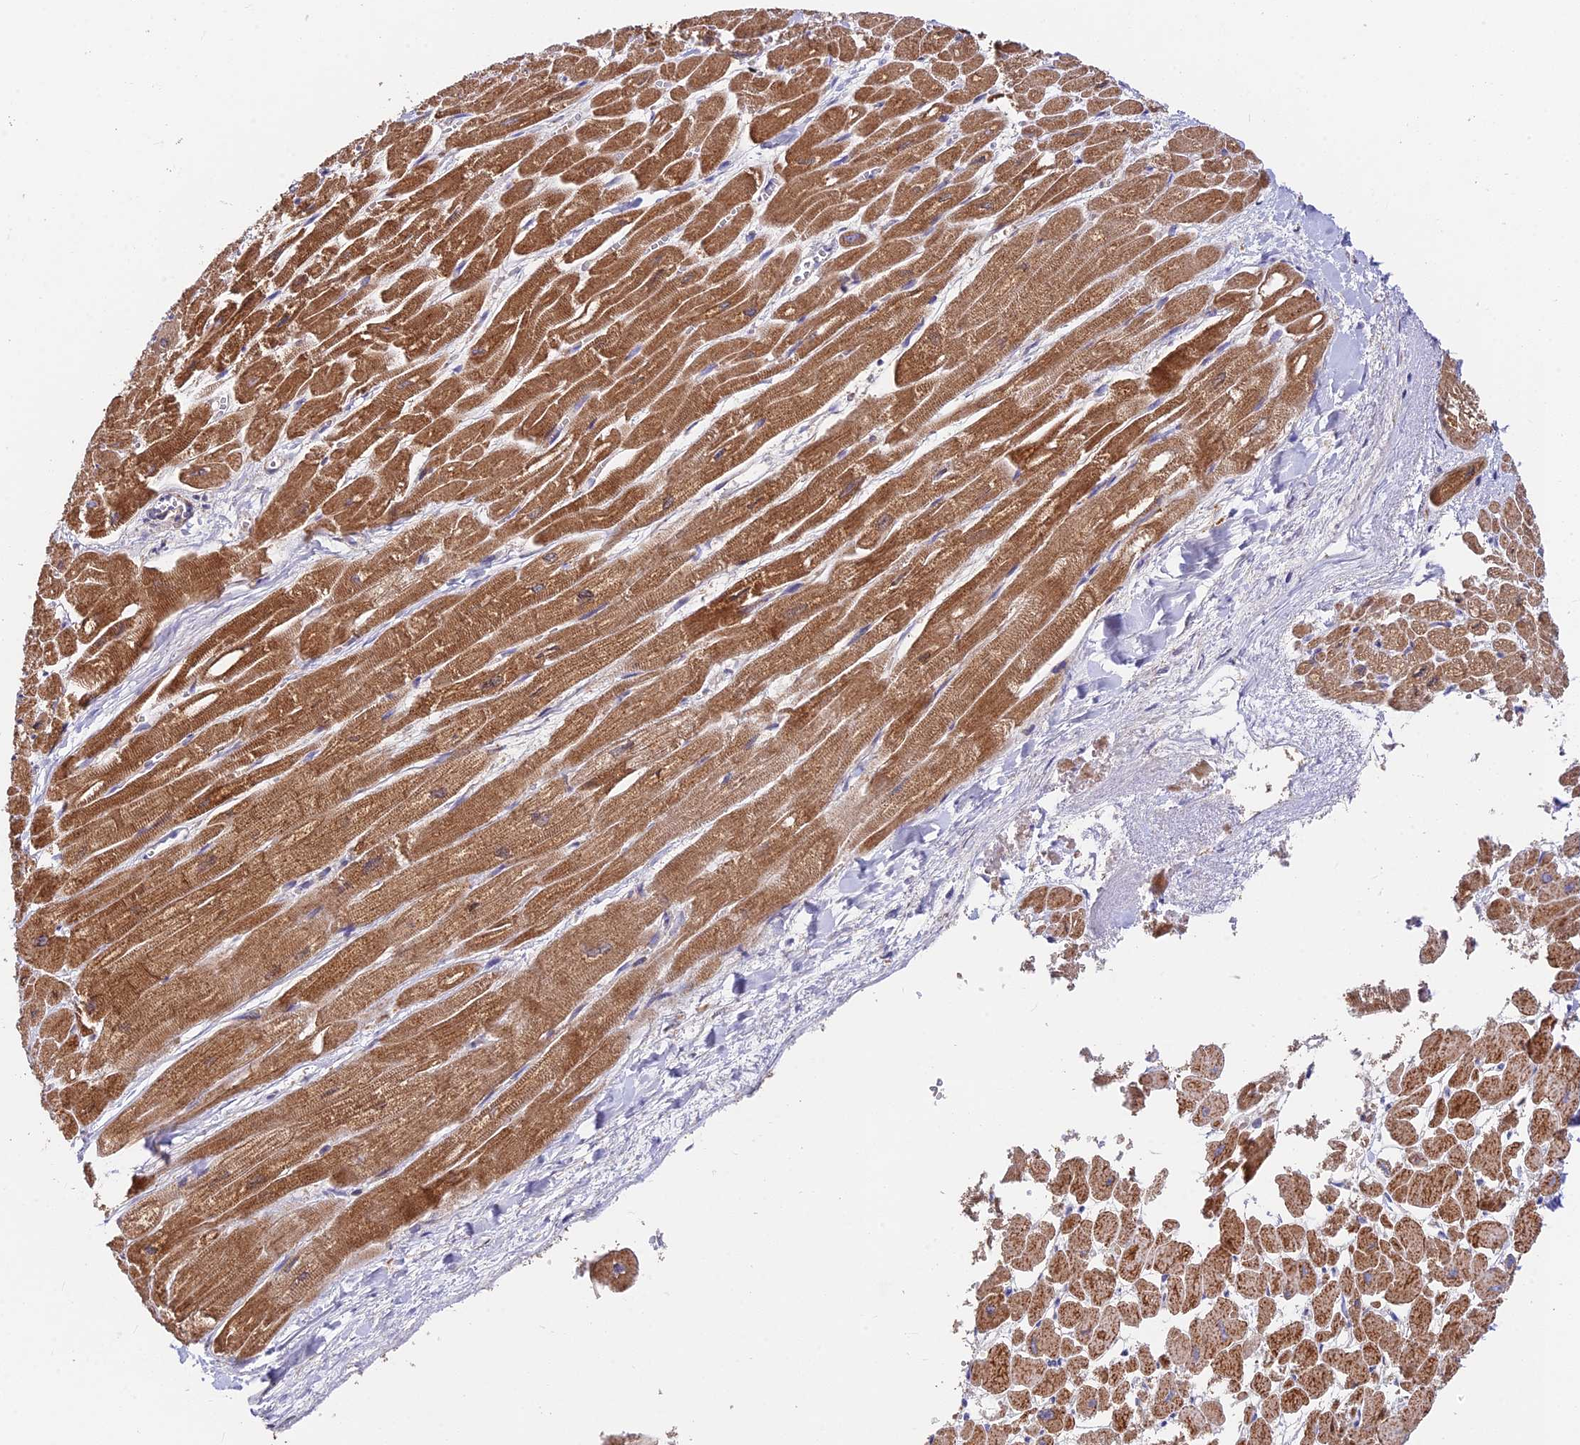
{"staining": {"intensity": "strong", "quantity": ">75%", "location": "cytoplasmic/membranous"}, "tissue": "heart muscle", "cell_type": "Cardiomyocytes", "image_type": "normal", "snomed": [{"axis": "morphology", "description": "Normal tissue, NOS"}, {"axis": "topography", "description": "Heart"}], "caption": "This histopathology image exhibits normal heart muscle stained with immunohistochemistry (IHC) to label a protein in brown. The cytoplasmic/membranous of cardiomyocytes show strong positivity for the protein. Nuclei are counter-stained blue.", "gene": "FUOM", "patient": {"sex": "male", "age": 54}}